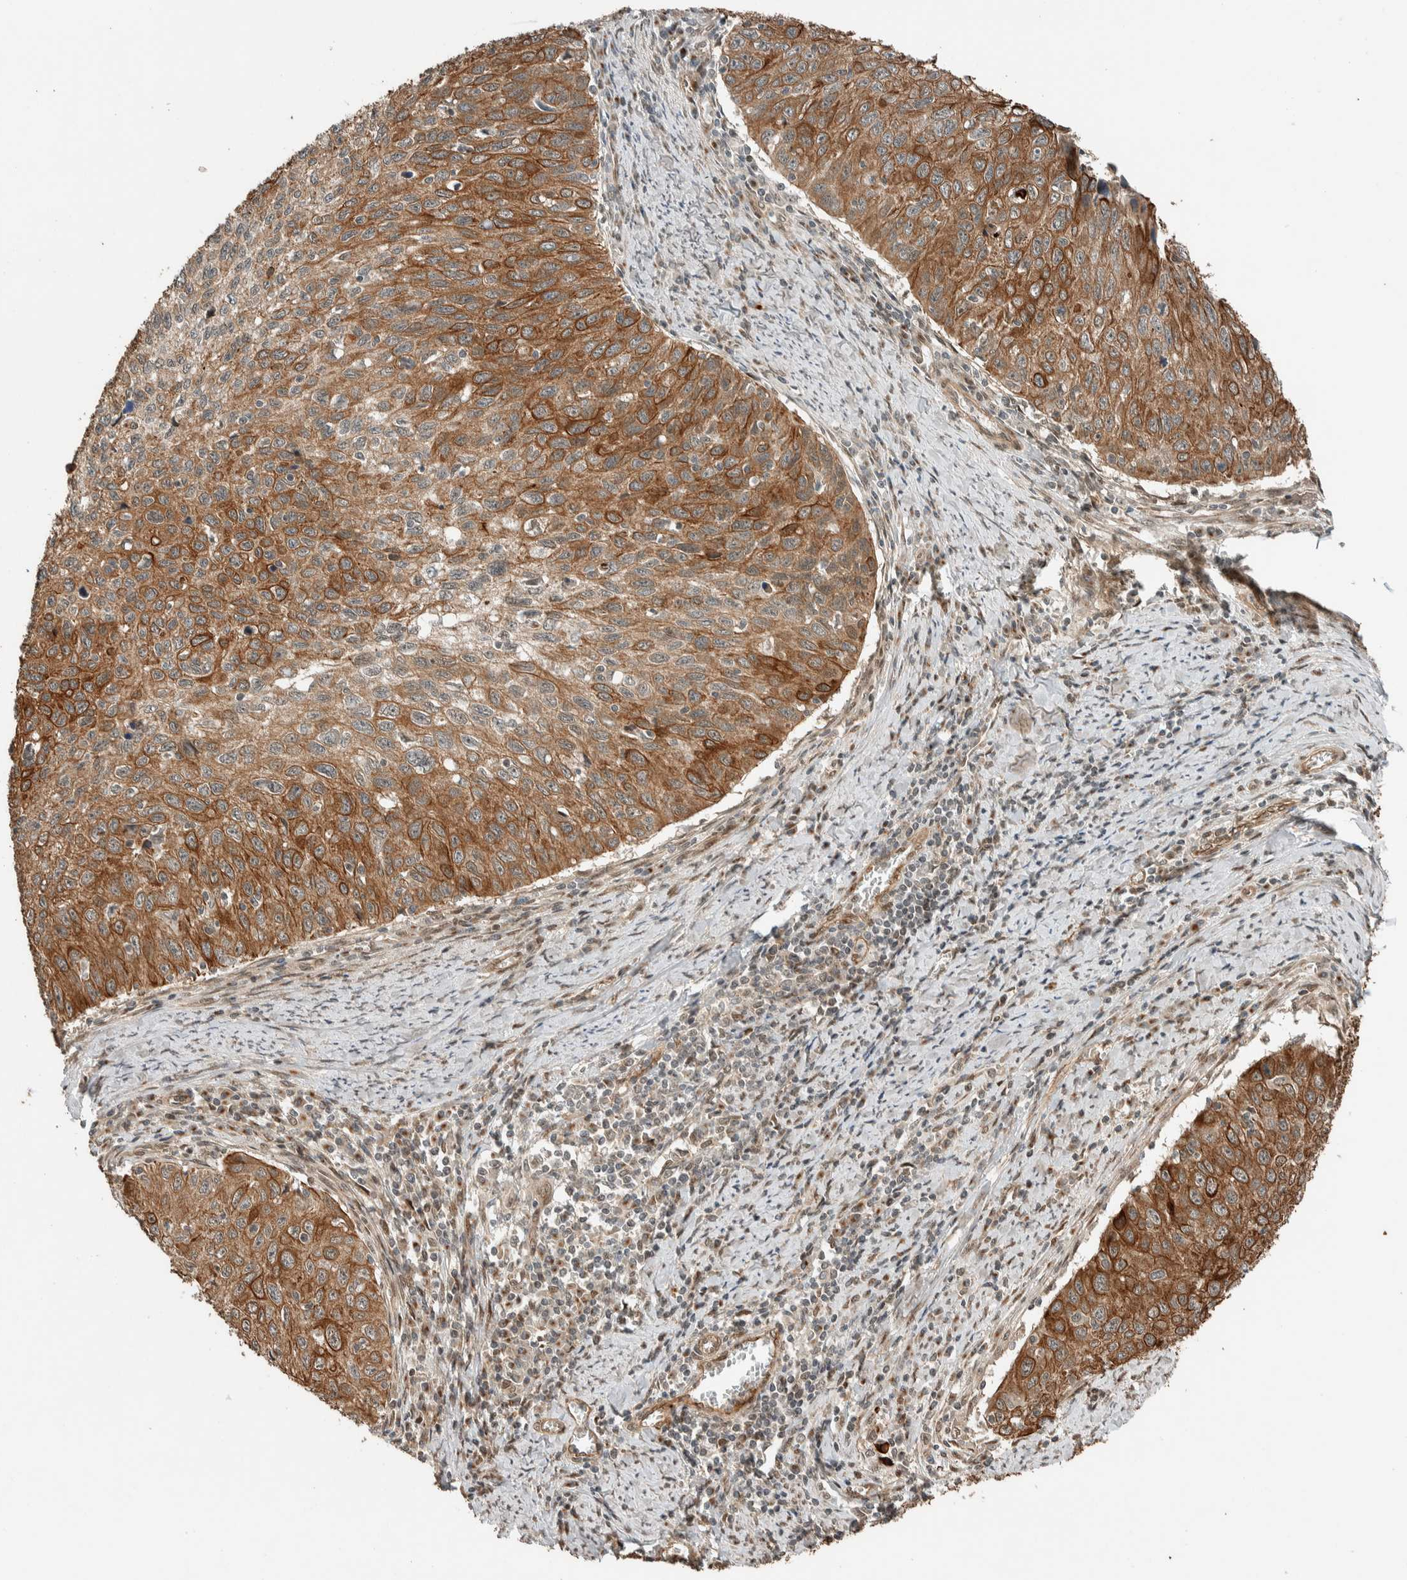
{"staining": {"intensity": "moderate", "quantity": ">75%", "location": "cytoplasmic/membranous"}, "tissue": "cervical cancer", "cell_type": "Tumor cells", "image_type": "cancer", "snomed": [{"axis": "morphology", "description": "Squamous cell carcinoma, NOS"}, {"axis": "topography", "description": "Cervix"}], "caption": "Approximately >75% of tumor cells in human squamous cell carcinoma (cervical) display moderate cytoplasmic/membranous protein positivity as visualized by brown immunohistochemical staining.", "gene": "STXBP4", "patient": {"sex": "female", "age": 53}}